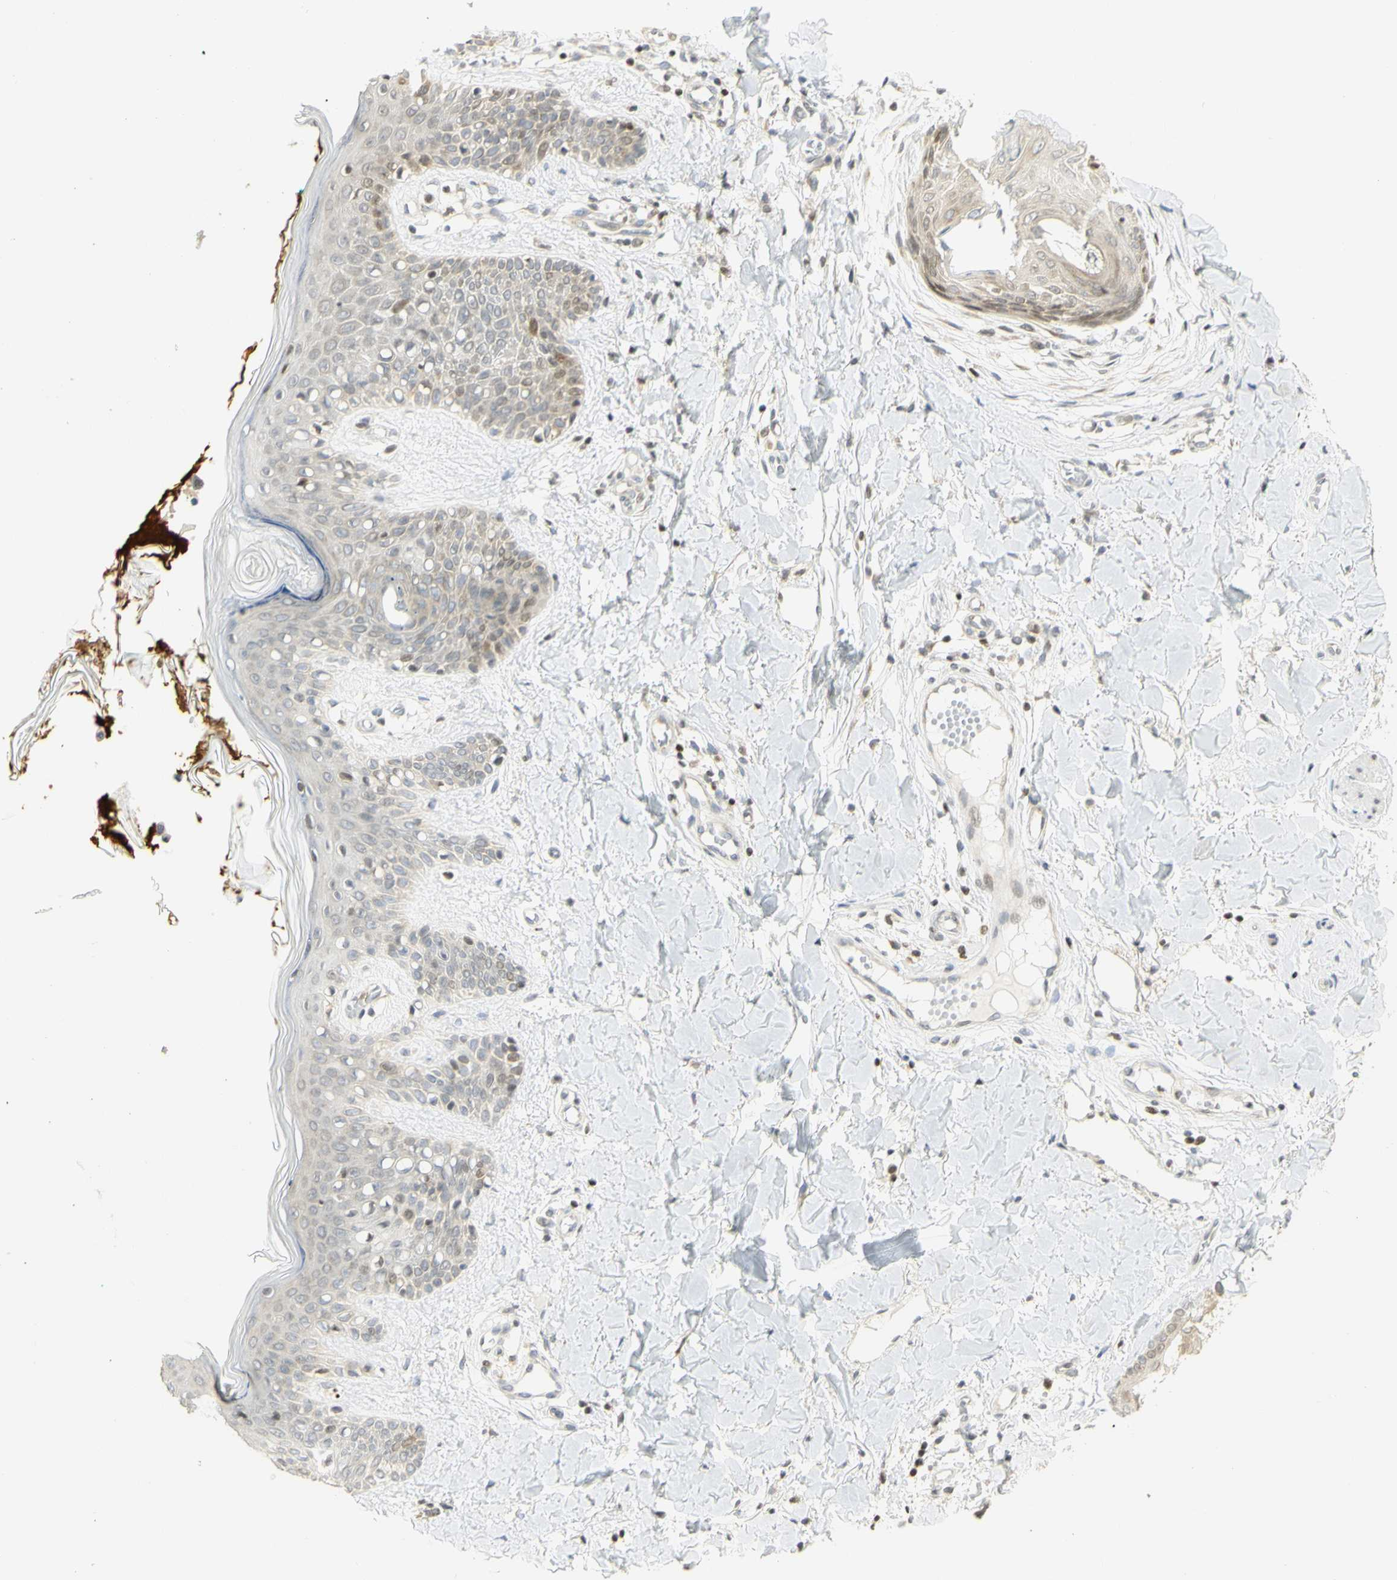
{"staining": {"intensity": "negative", "quantity": "none", "location": "none"}, "tissue": "skin", "cell_type": "Fibroblasts", "image_type": "normal", "snomed": [{"axis": "morphology", "description": "Normal tissue, NOS"}, {"axis": "topography", "description": "Skin"}], "caption": "Fibroblasts show no significant staining in normal skin. (Immunohistochemistry (ihc), brightfield microscopy, high magnification).", "gene": "KIF11", "patient": {"sex": "male", "age": 16}}